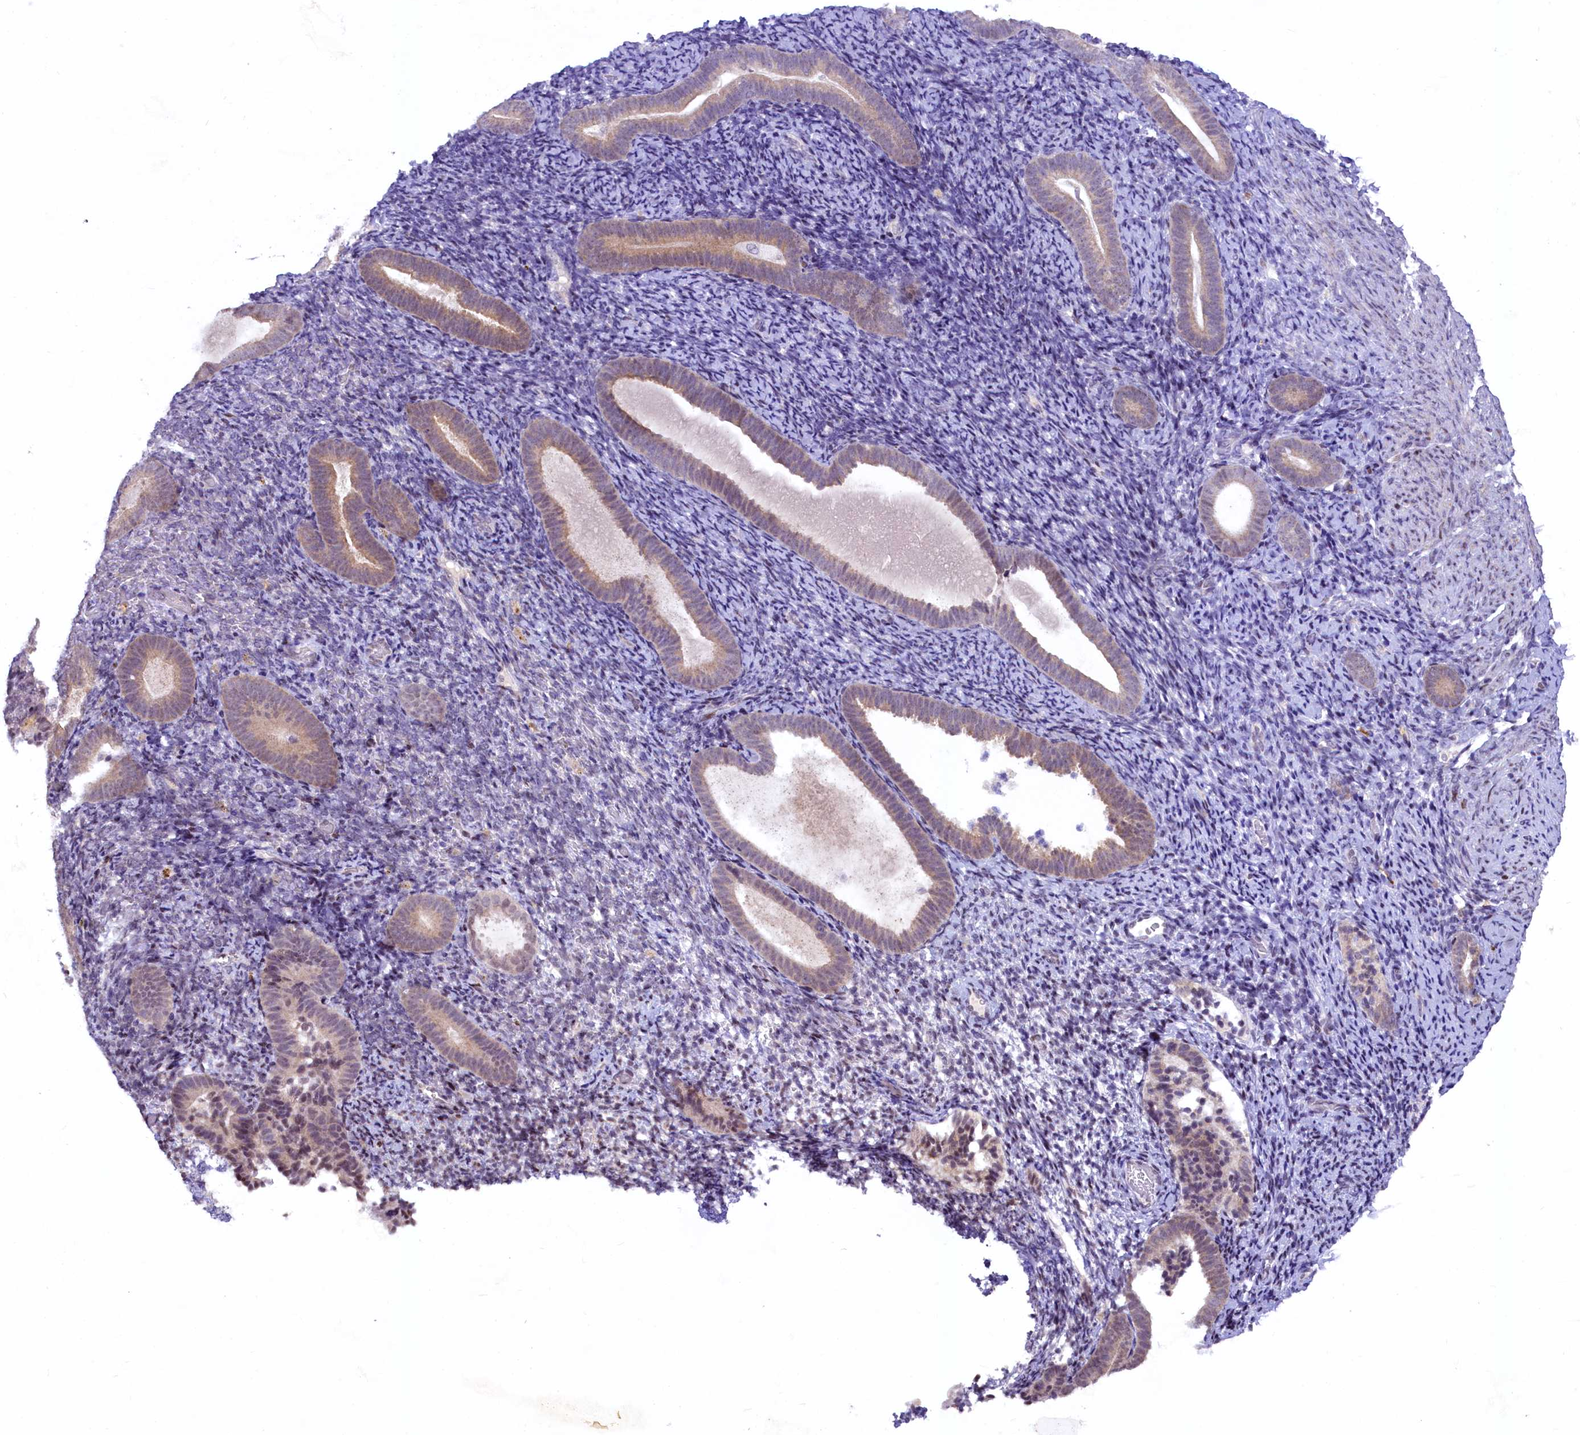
{"staining": {"intensity": "negative", "quantity": "none", "location": "none"}, "tissue": "endometrium", "cell_type": "Cells in endometrial stroma", "image_type": "normal", "snomed": [{"axis": "morphology", "description": "Normal tissue, NOS"}, {"axis": "topography", "description": "Endometrium"}], "caption": "IHC image of benign endometrium: endometrium stained with DAB (3,3'-diaminobenzidine) reveals no significant protein staining in cells in endometrial stroma.", "gene": "ANKS3", "patient": {"sex": "female", "age": 51}}